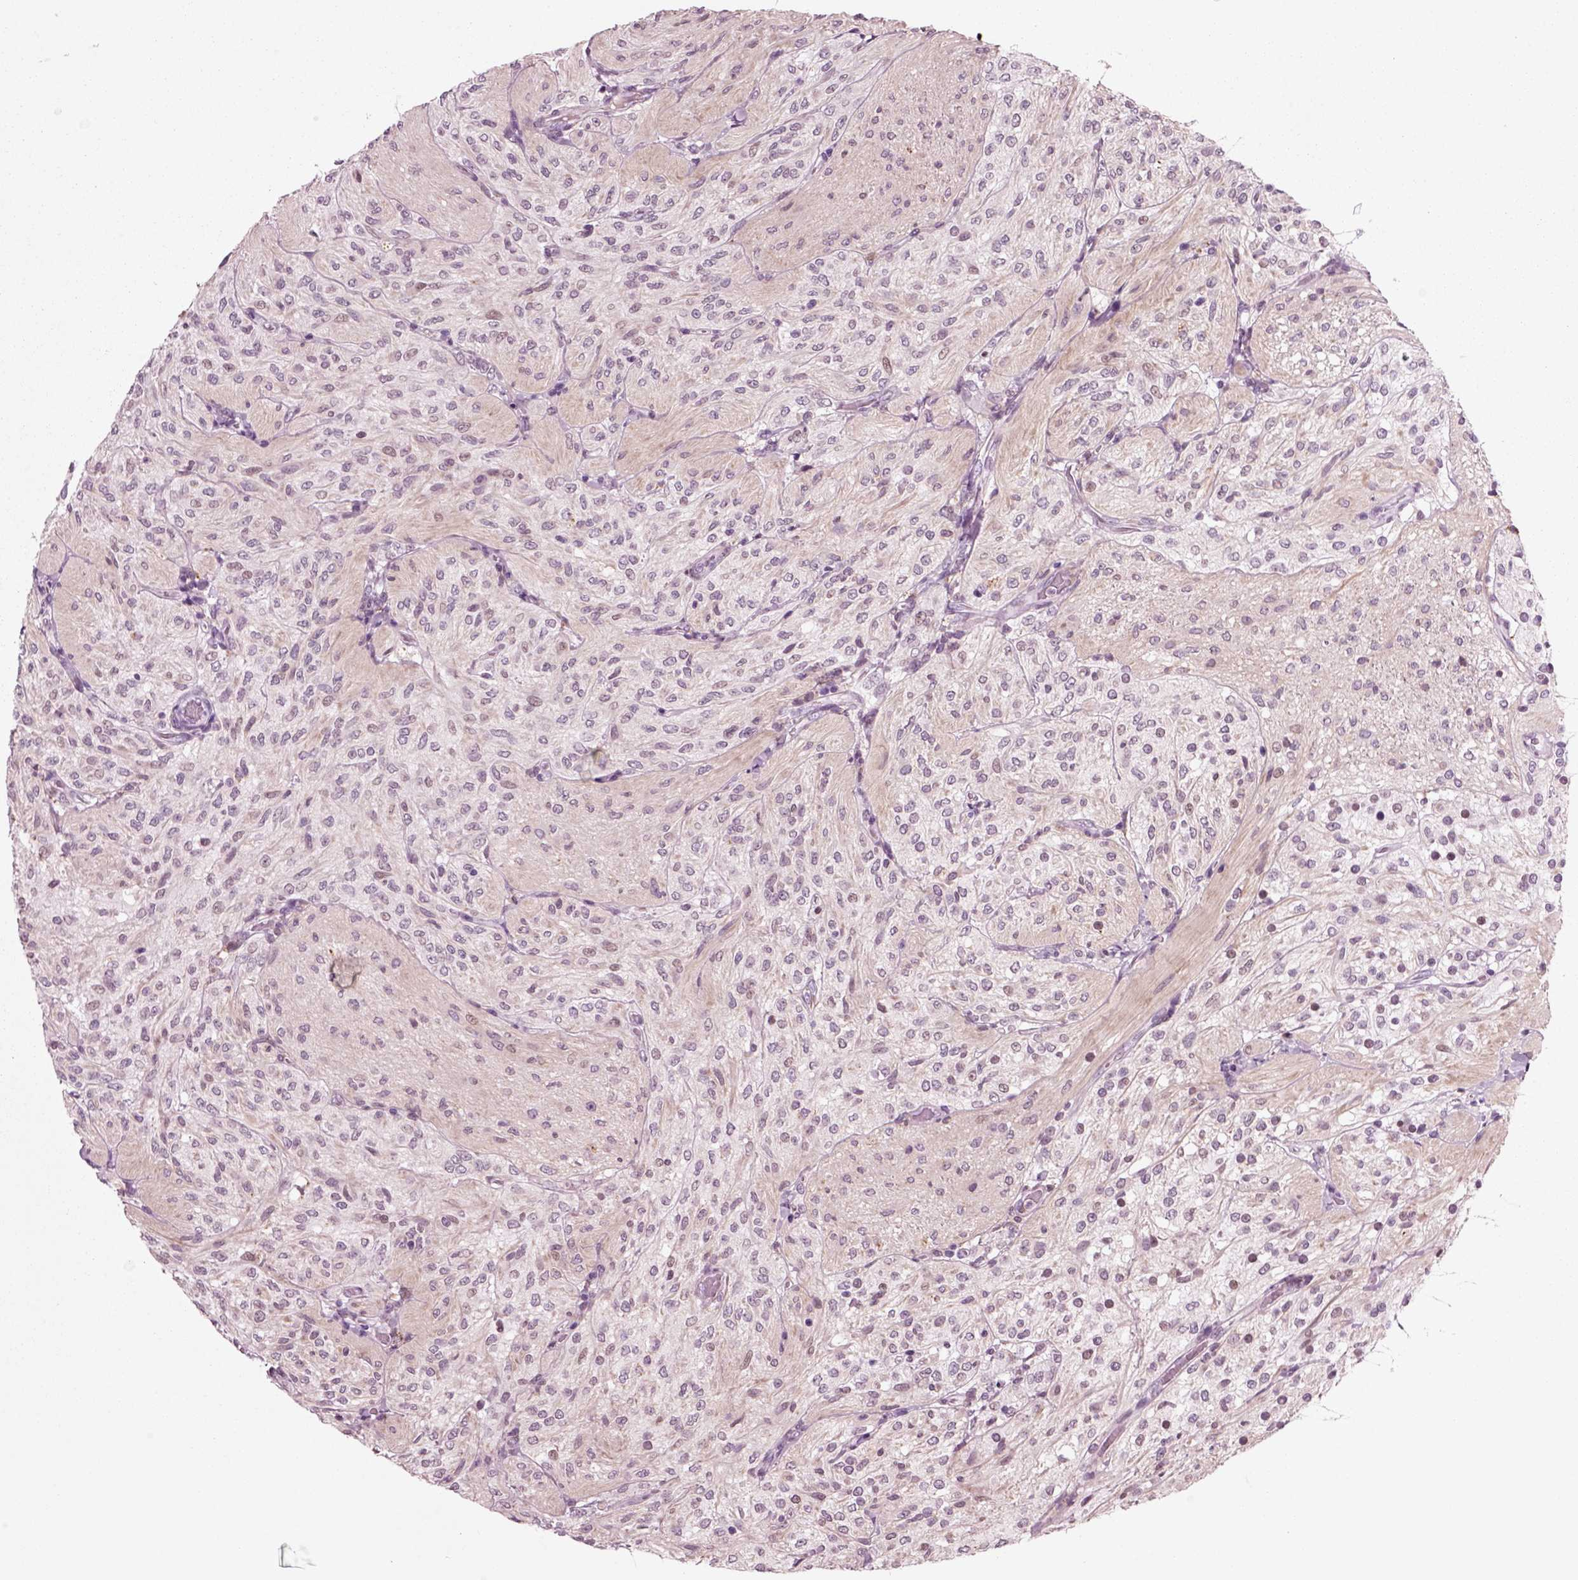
{"staining": {"intensity": "negative", "quantity": "none", "location": "none"}, "tissue": "glioma", "cell_type": "Tumor cells", "image_type": "cancer", "snomed": [{"axis": "morphology", "description": "Glioma, malignant, Low grade"}, {"axis": "topography", "description": "Brain"}], "caption": "Tumor cells are negative for protein expression in human glioma.", "gene": "CHGB", "patient": {"sex": "male", "age": 3}}